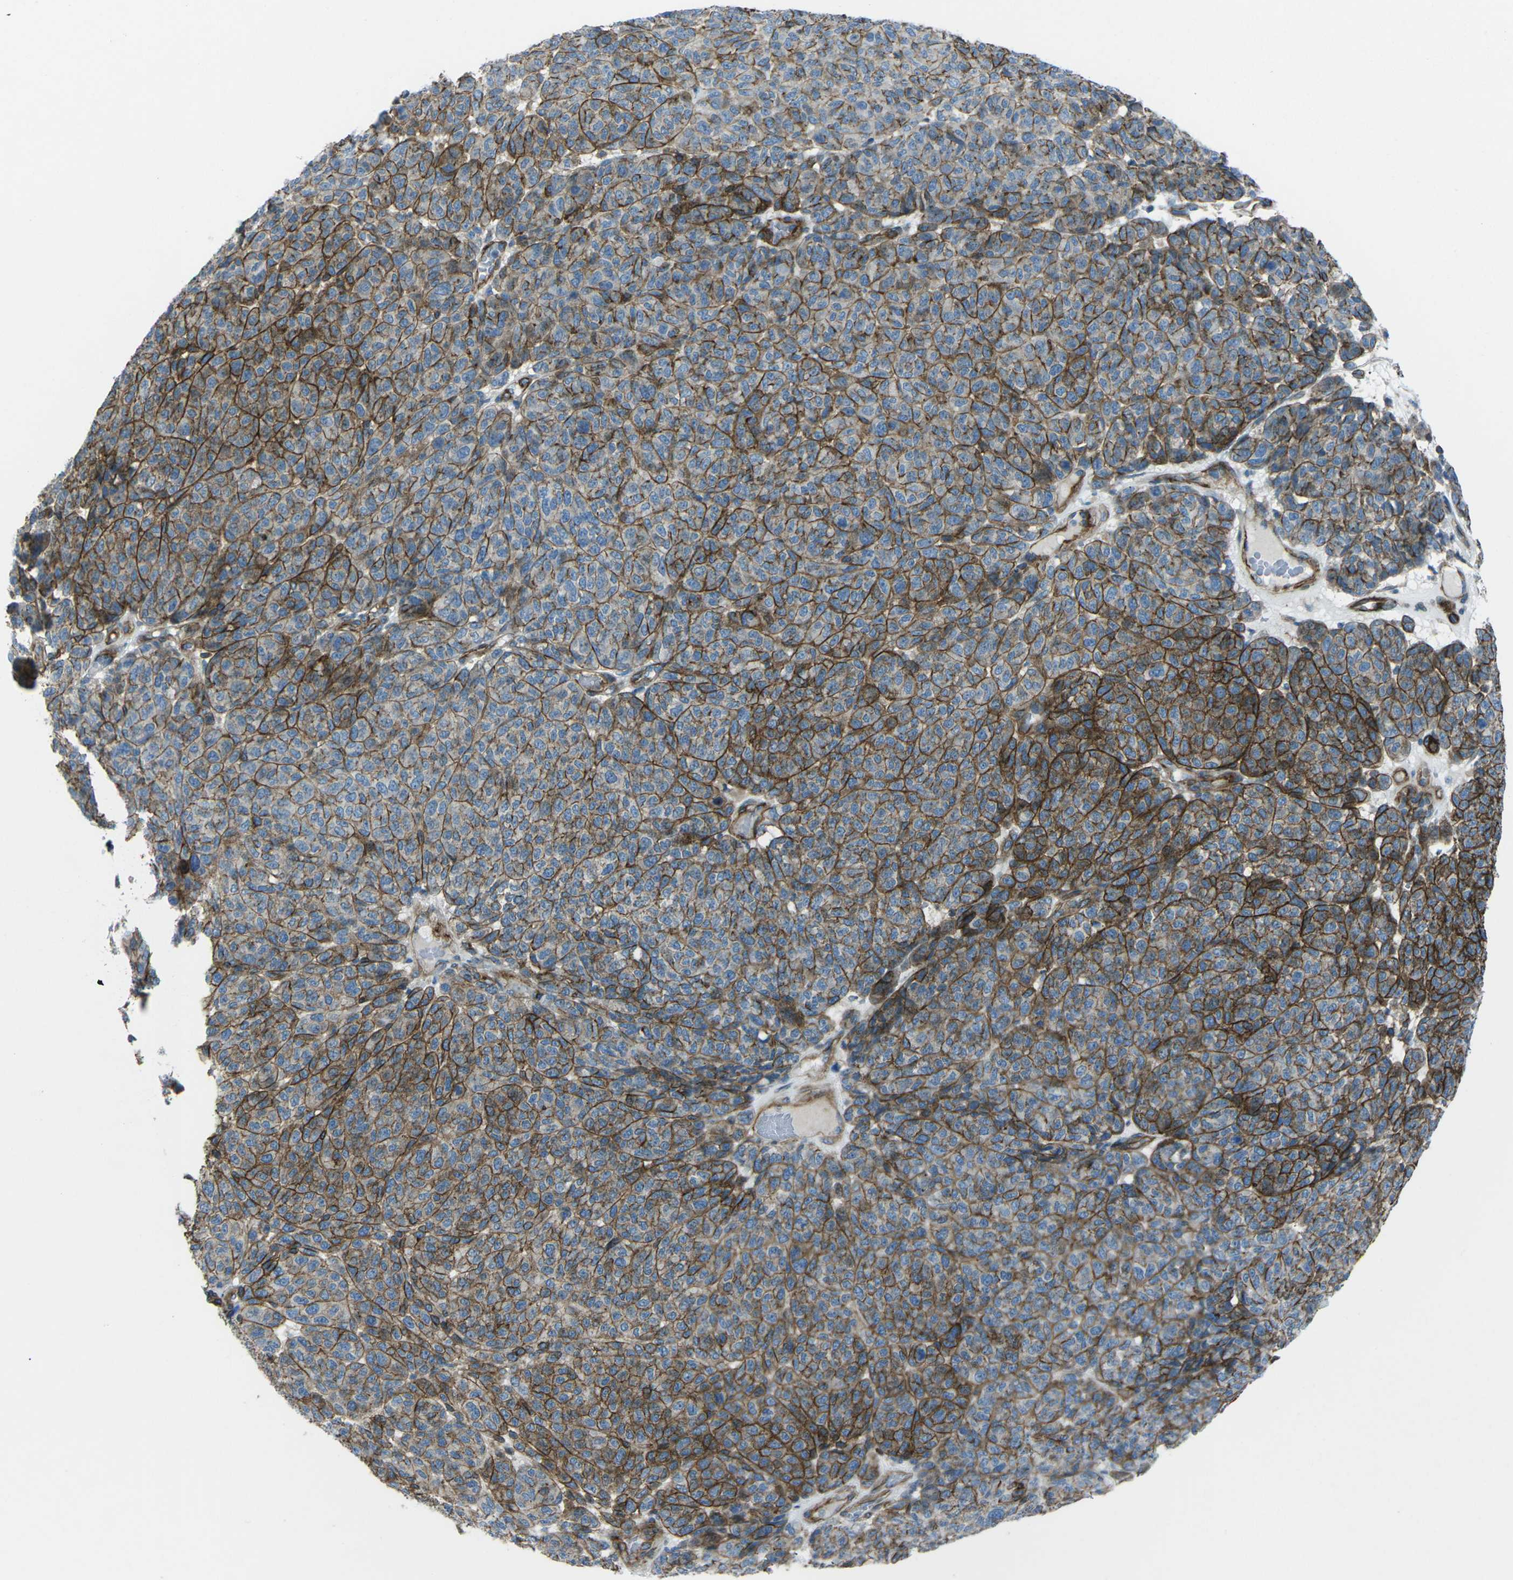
{"staining": {"intensity": "strong", "quantity": ">75%", "location": "cytoplasmic/membranous"}, "tissue": "melanoma", "cell_type": "Tumor cells", "image_type": "cancer", "snomed": [{"axis": "morphology", "description": "Malignant melanoma, NOS"}, {"axis": "topography", "description": "Skin"}], "caption": "Protein expression analysis of human melanoma reveals strong cytoplasmic/membranous positivity in approximately >75% of tumor cells.", "gene": "UTRN", "patient": {"sex": "male", "age": 59}}